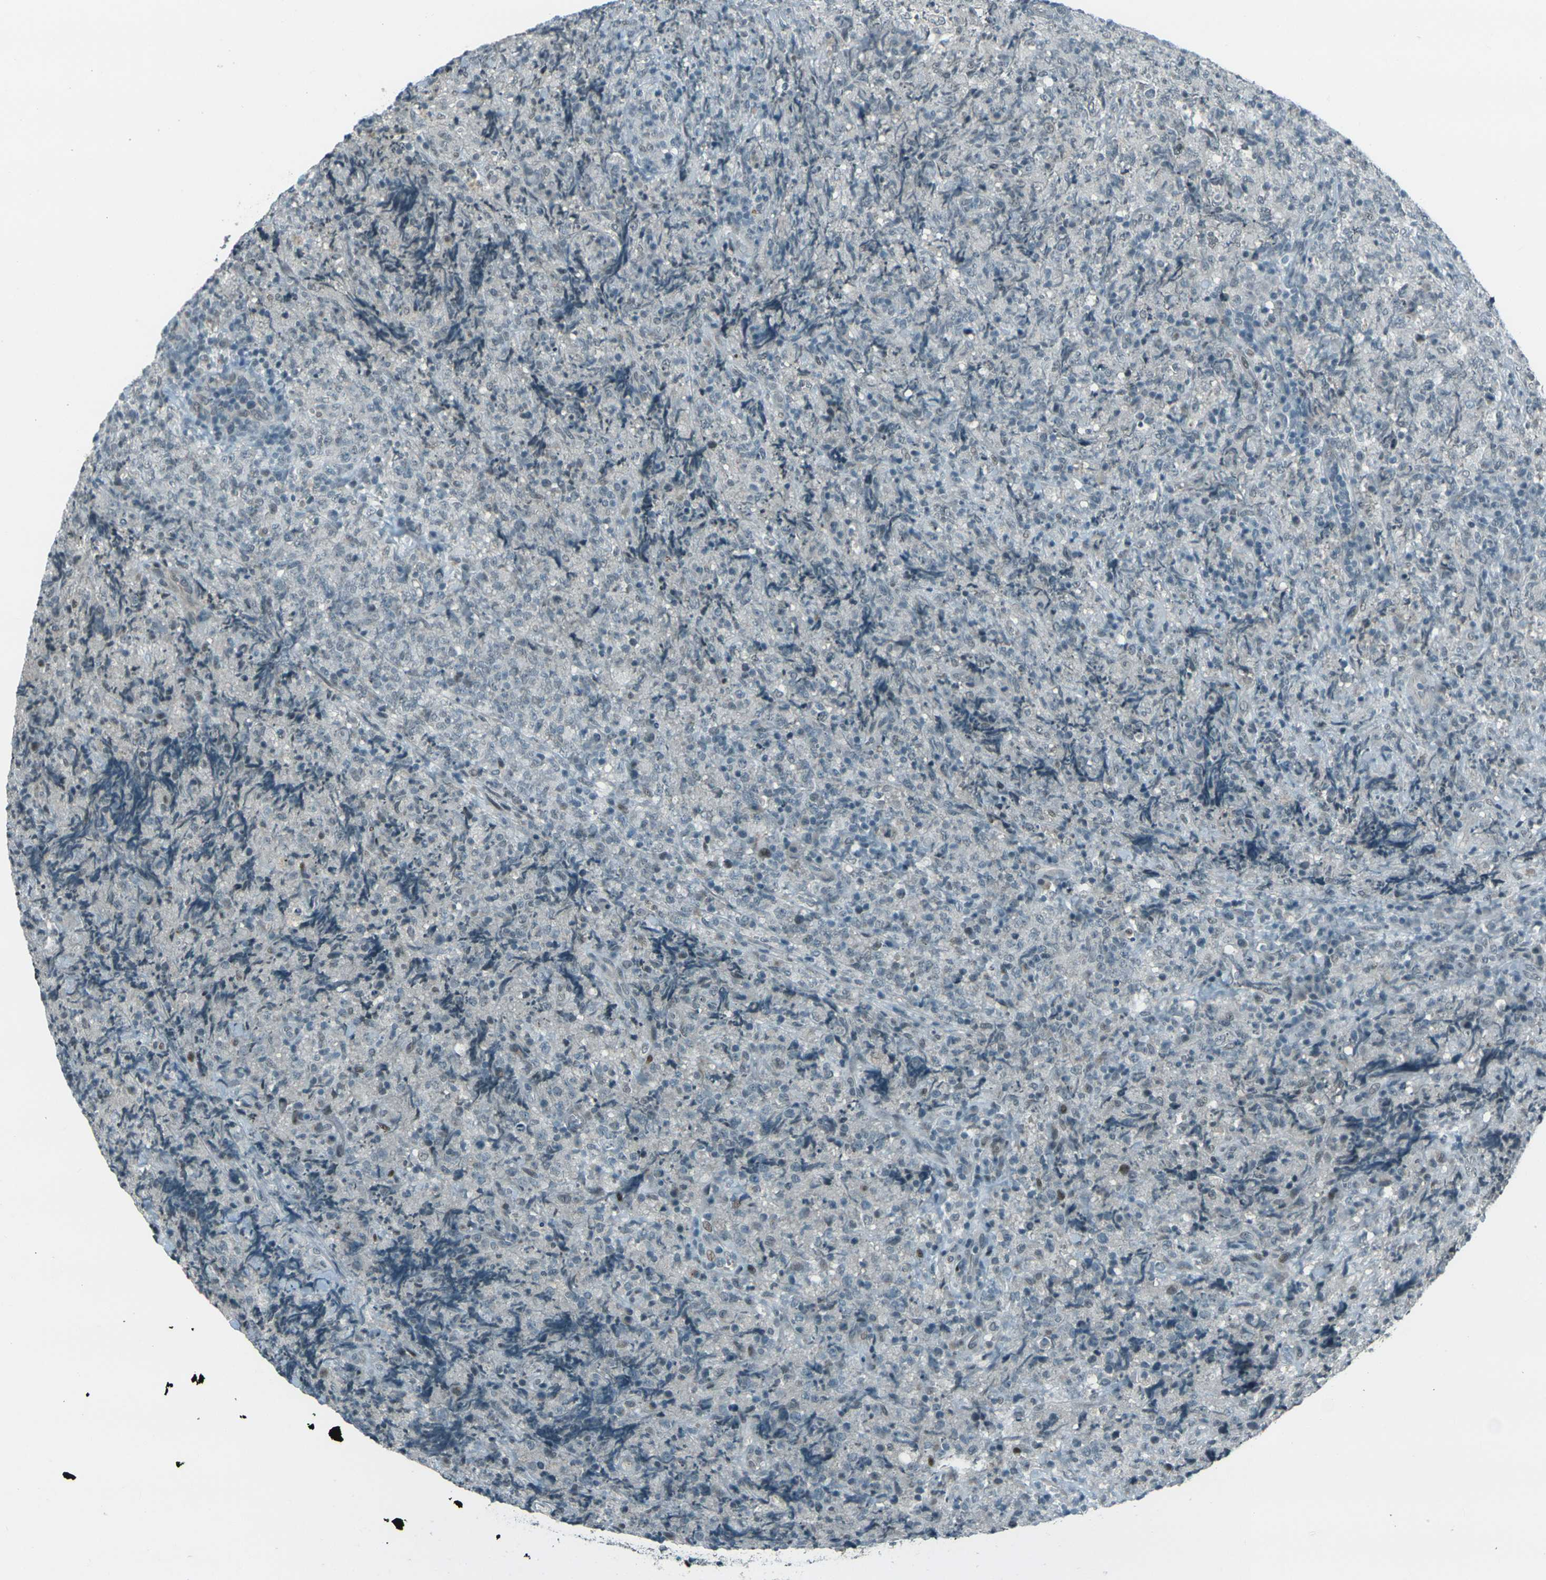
{"staining": {"intensity": "negative", "quantity": "none", "location": "none"}, "tissue": "lymphoma", "cell_type": "Tumor cells", "image_type": "cancer", "snomed": [{"axis": "morphology", "description": "Malignant lymphoma, non-Hodgkin's type, High grade"}, {"axis": "topography", "description": "Tonsil"}], "caption": "Micrograph shows no protein staining in tumor cells of high-grade malignant lymphoma, non-Hodgkin's type tissue.", "gene": "GPR19", "patient": {"sex": "female", "age": 36}}